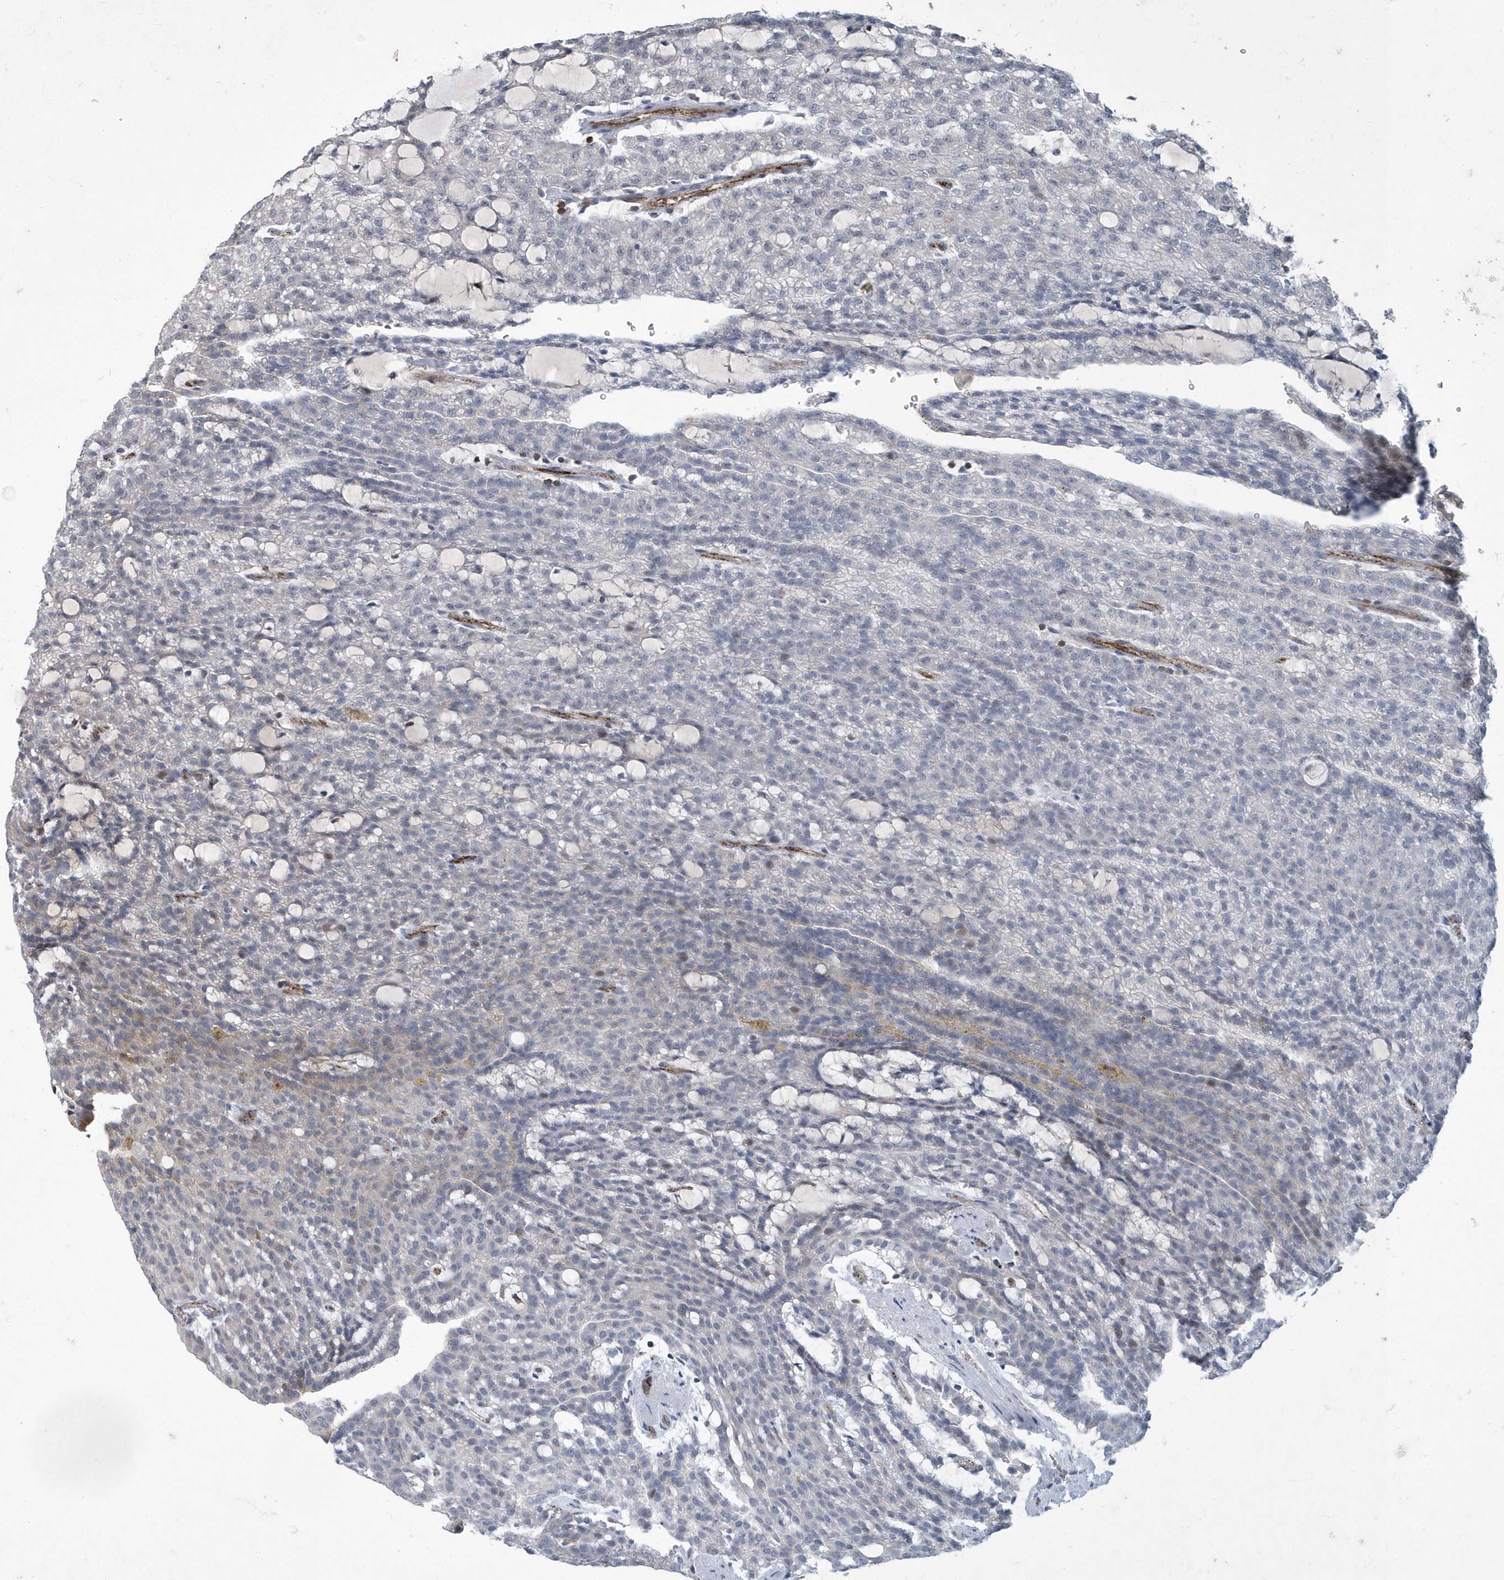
{"staining": {"intensity": "negative", "quantity": "none", "location": "none"}, "tissue": "renal cancer", "cell_type": "Tumor cells", "image_type": "cancer", "snomed": [{"axis": "morphology", "description": "Adenocarcinoma, NOS"}, {"axis": "topography", "description": "Kidney"}], "caption": "Photomicrograph shows no significant protein expression in tumor cells of renal cancer (adenocarcinoma).", "gene": "N4BP2", "patient": {"sex": "male", "age": 63}}